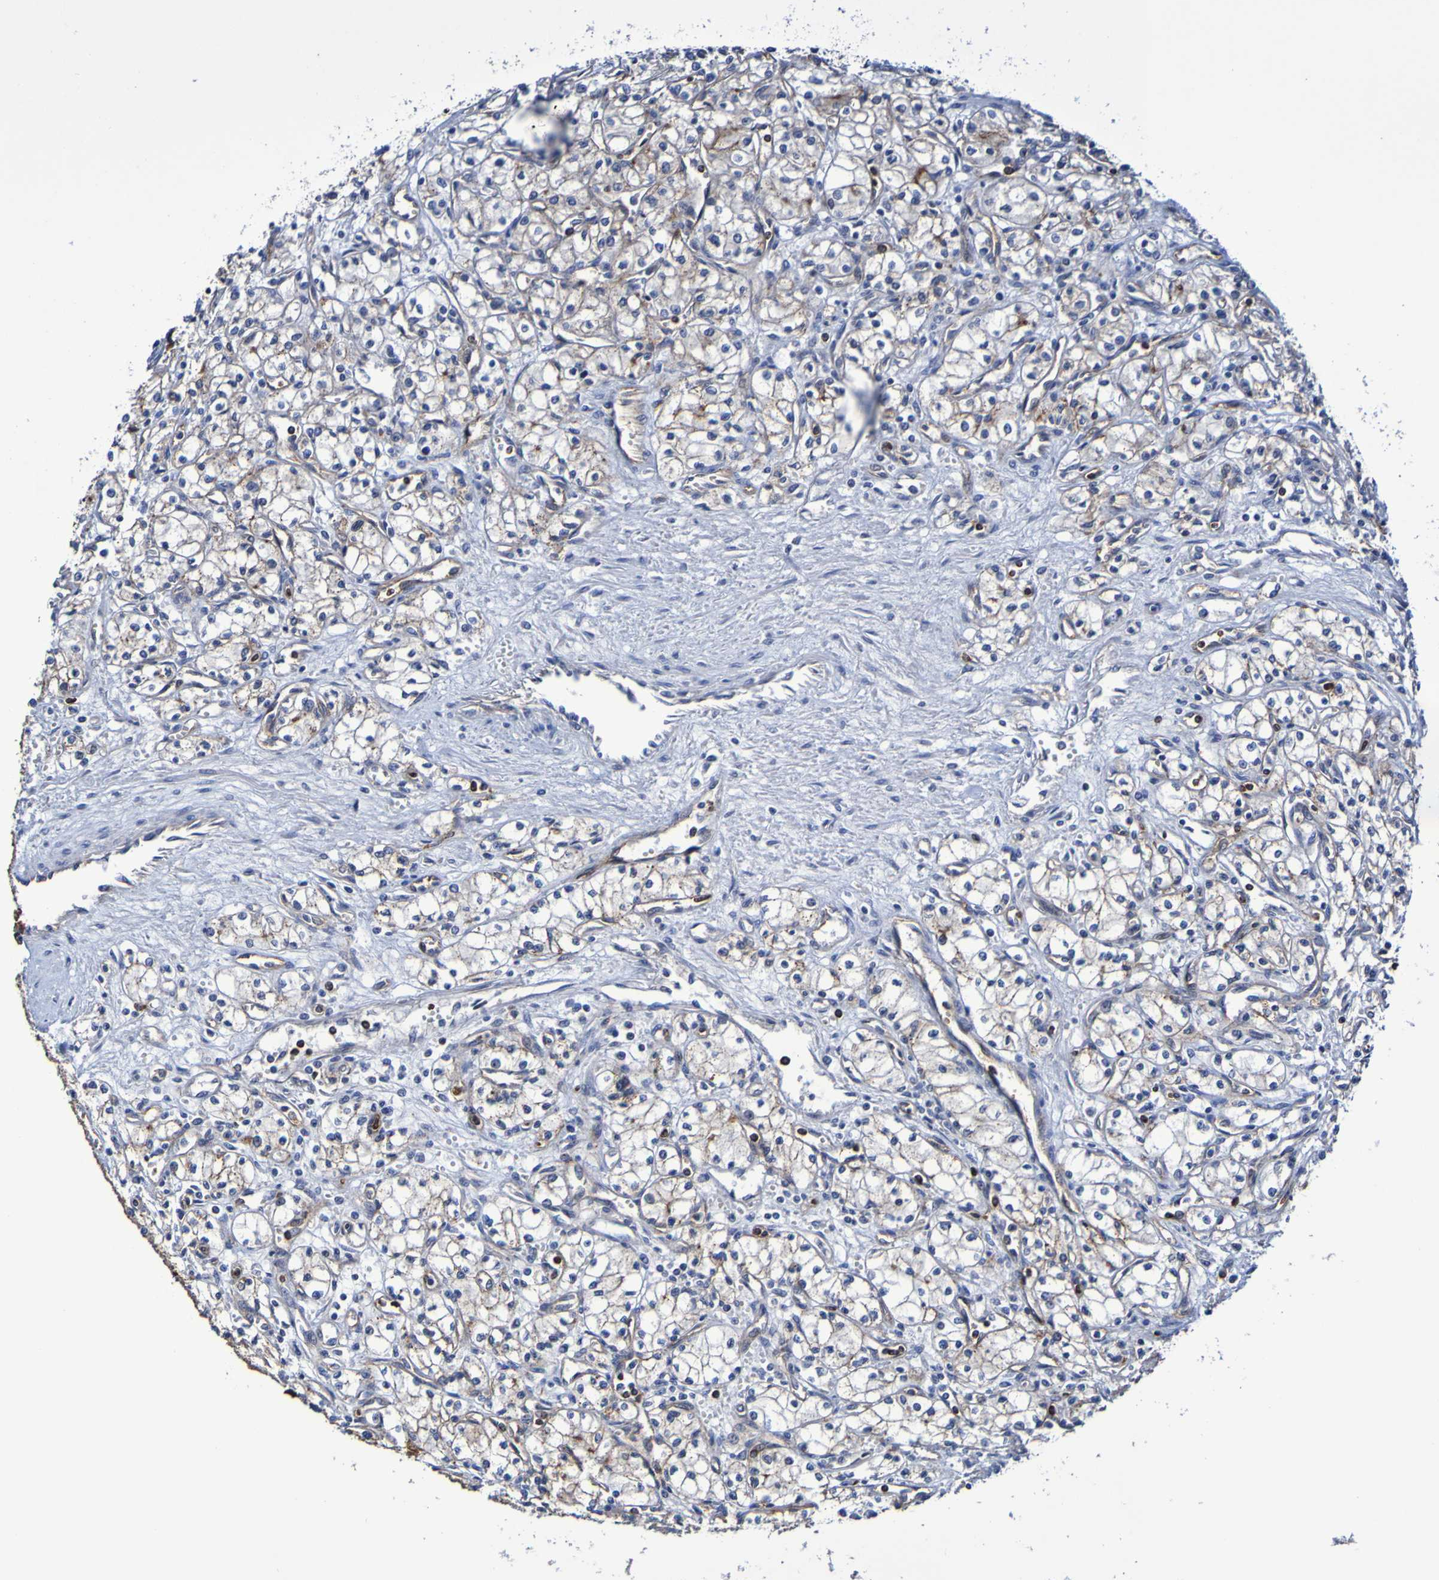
{"staining": {"intensity": "weak", "quantity": "25%-75%", "location": "cytoplasmic/membranous"}, "tissue": "renal cancer", "cell_type": "Tumor cells", "image_type": "cancer", "snomed": [{"axis": "morphology", "description": "Normal tissue, NOS"}, {"axis": "morphology", "description": "Adenocarcinoma, NOS"}, {"axis": "topography", "description": "Kidney"}], "caption": "Renal cancer (adenocarcinoma) stained with a protein marker reveals weak staining in tumor cells.", "gene": "GJB1", "patient": {"sex": "male", "age": 59}}